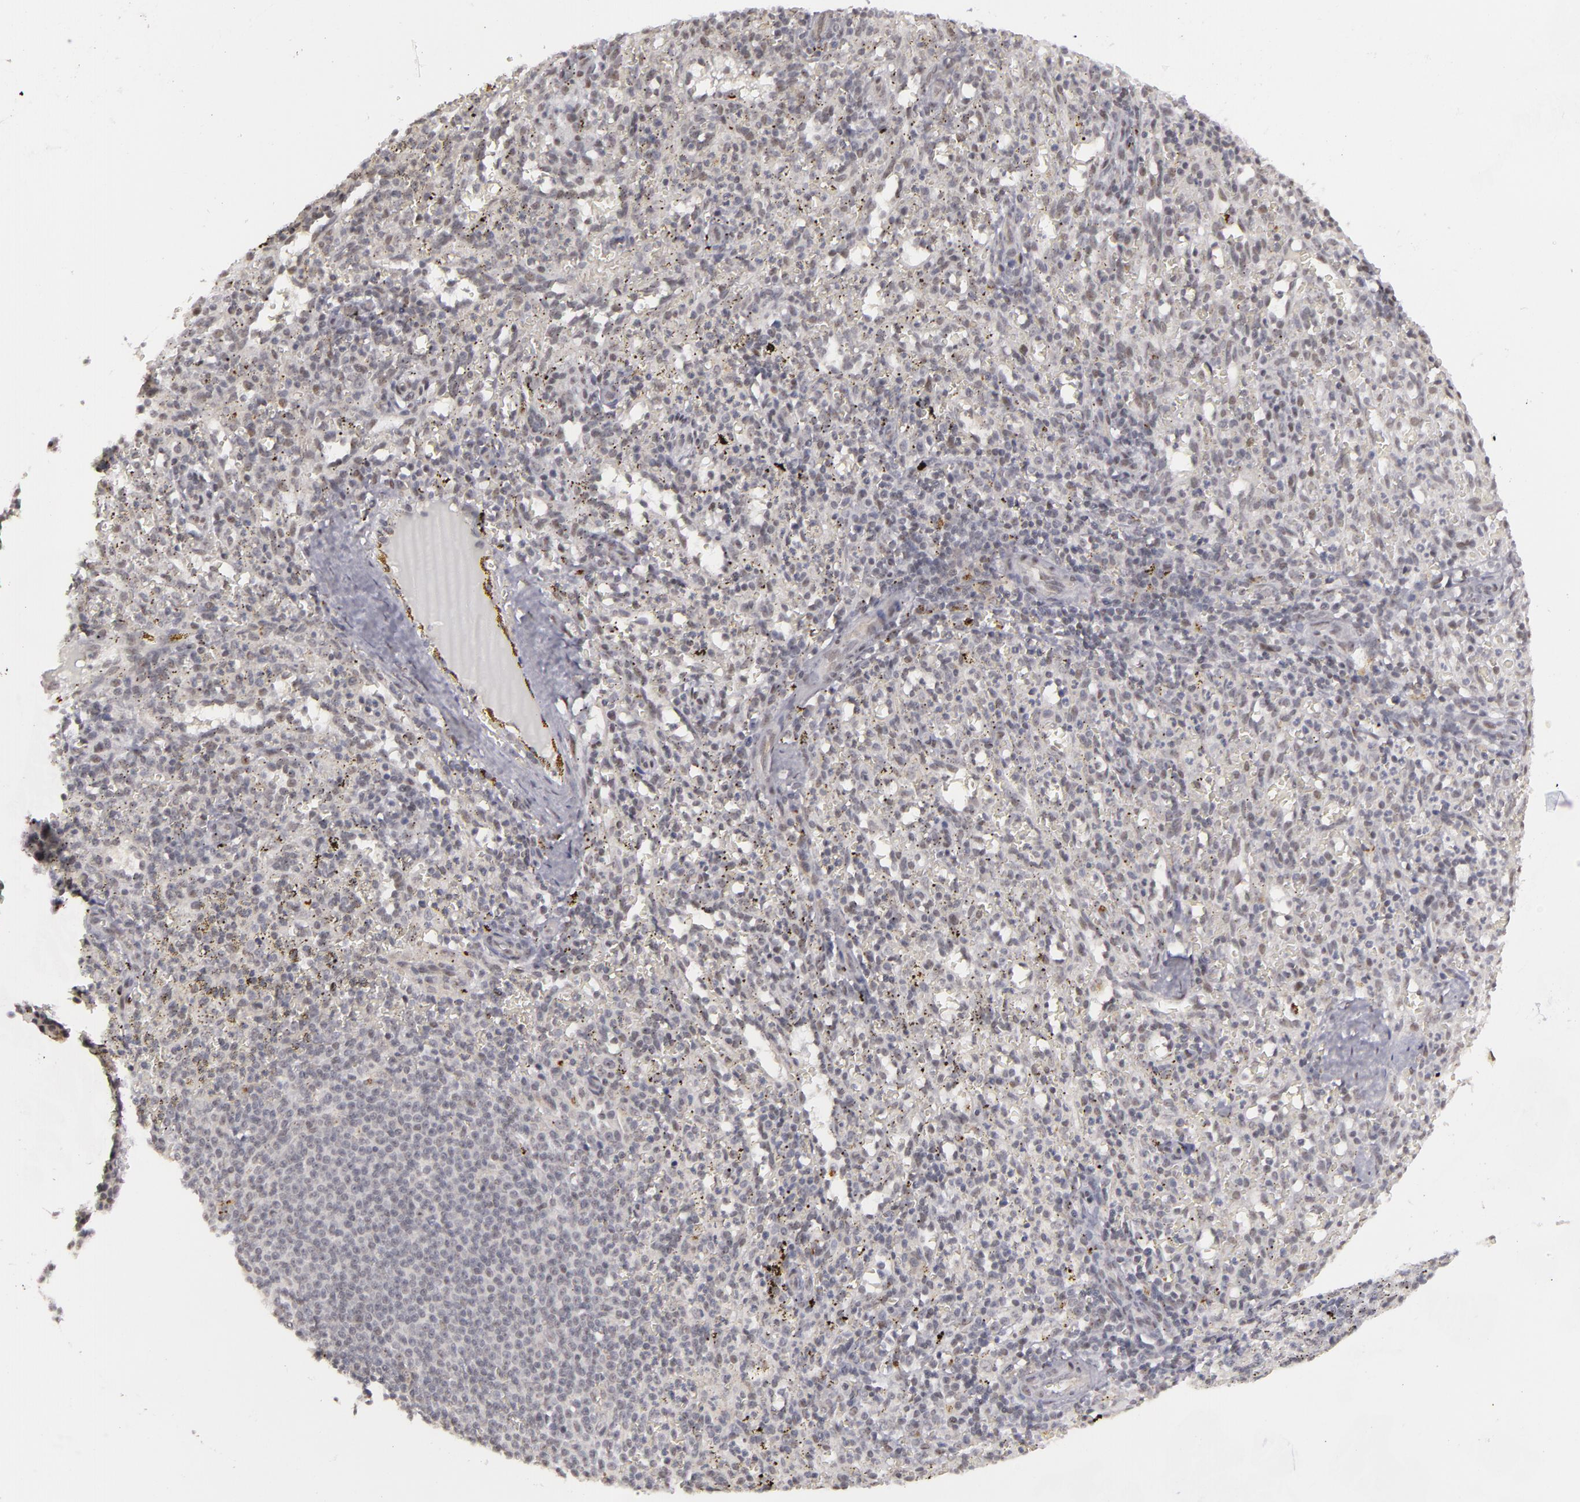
{"staining": {"intensity": "negative", "quantity": "none", "location": "none"}, "tissue": "spleen", "cell_type": "Cells in red pulp", "image_type": "normal", "snomed": [{"axis": "morphology", "description": "Normal tissue, NOS"}, {"axis": "topography", "description": "Spleen"}], "caption": "The image exhibits no staining of cells in red pulp in normal spleen. (DAB immunohistochemistry (IHC) visualized using brightfield microscopy, high magnification).", "gene": "RRP7A", "patient": {"sex": "female", "age": 10}}